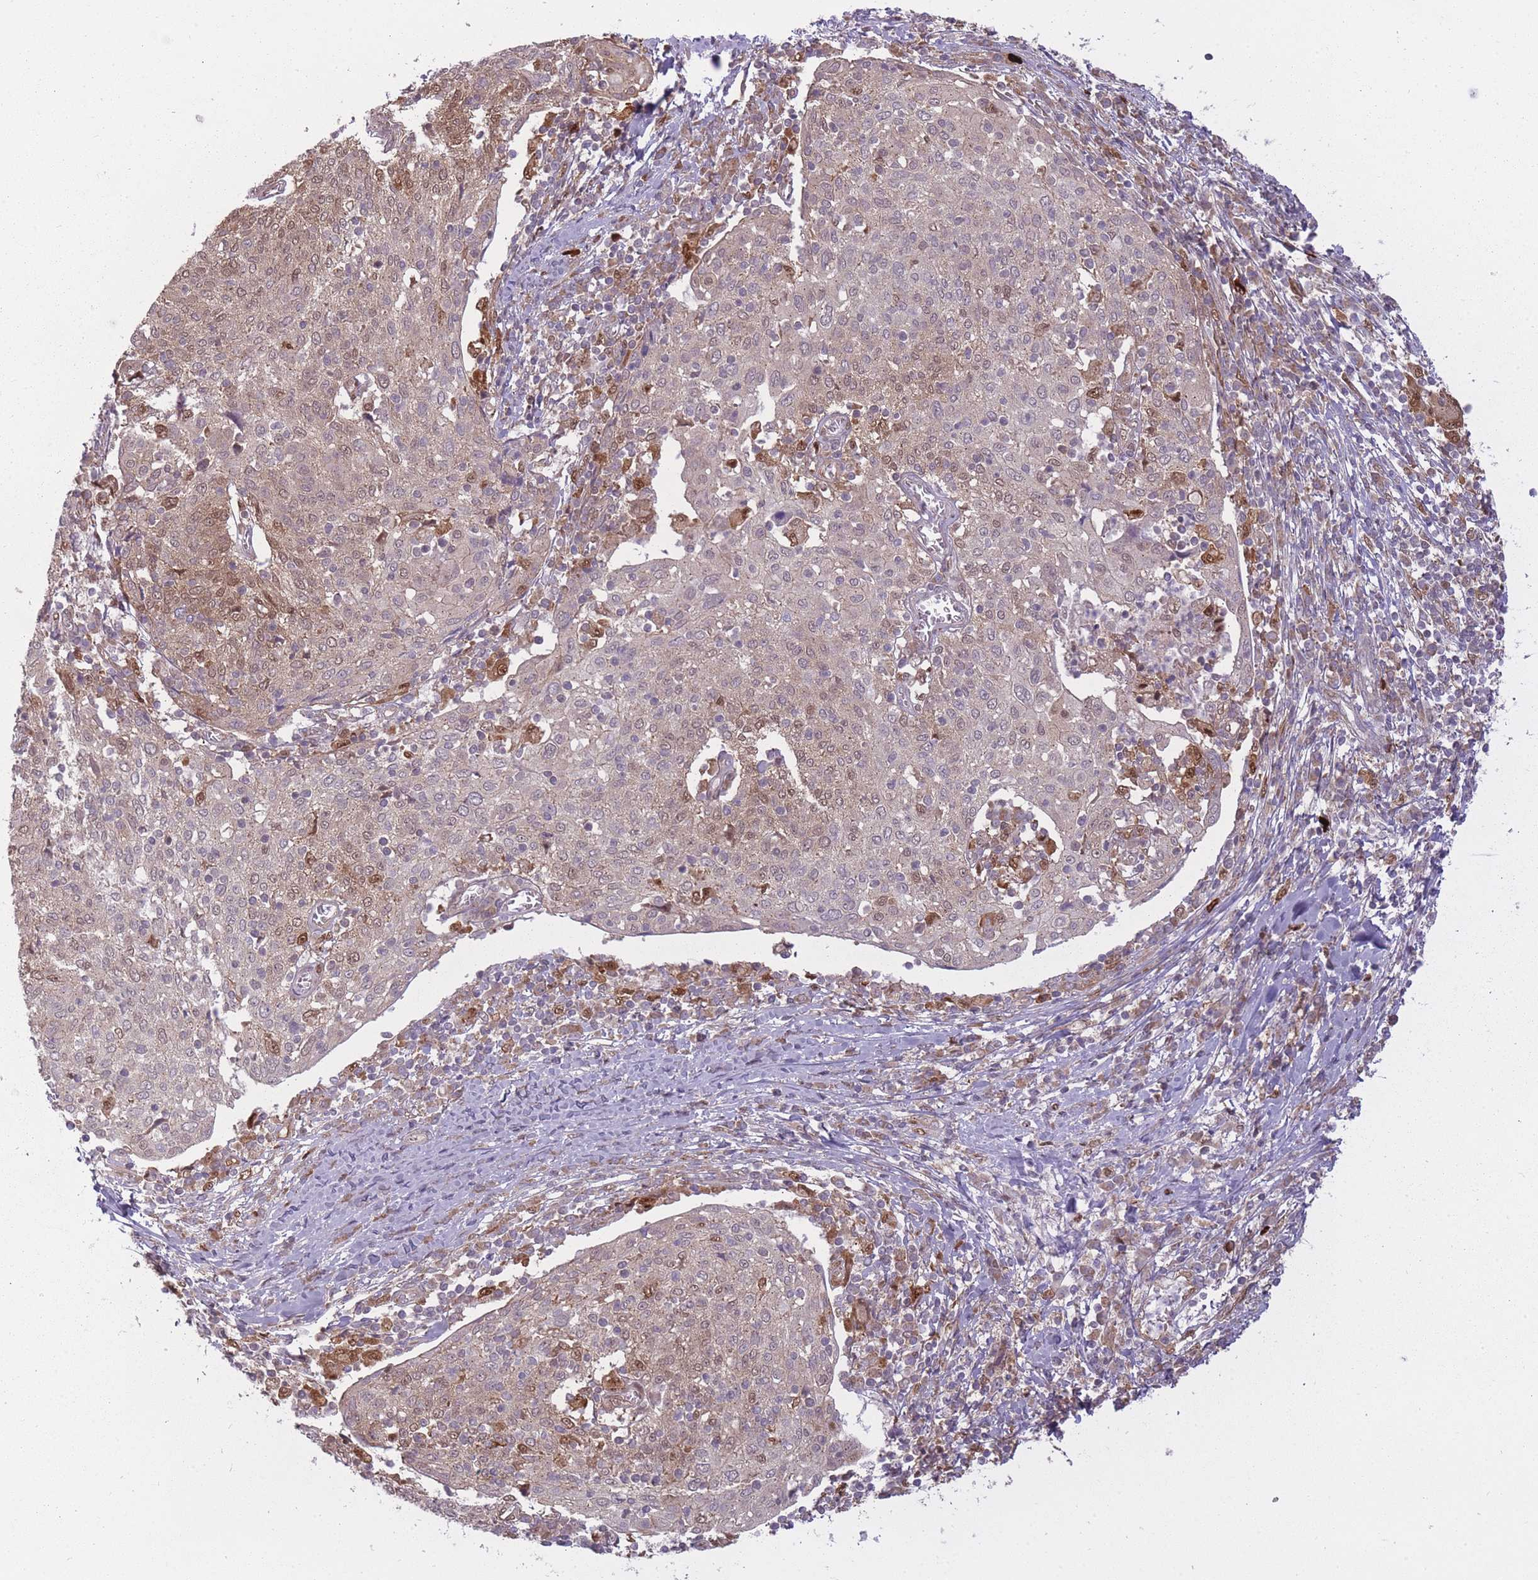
{"staining": {"intensity": "weak", "quantity": "25%-75%", "location": "cytoplasmic/membranous,nuclear"}, "tissue": "cervical cancer", "cell_type": "Tumor cells", "image_type": "cancer", "snomed": [{"axis": "morphology", "description": "Squamous cell carcinoma, NOS"}, {"axis": "topography", "description": "Cervix"}], "caption": "Immunohistochemical staining of squamous cell carcinoma (cervical) shows low levels of weak cytoplasmic/membranous and nuclear staining in about 25%-75% of tumor cells.", "gene": "LGALS9", "patient": {"sex": "female", "age": 52}}